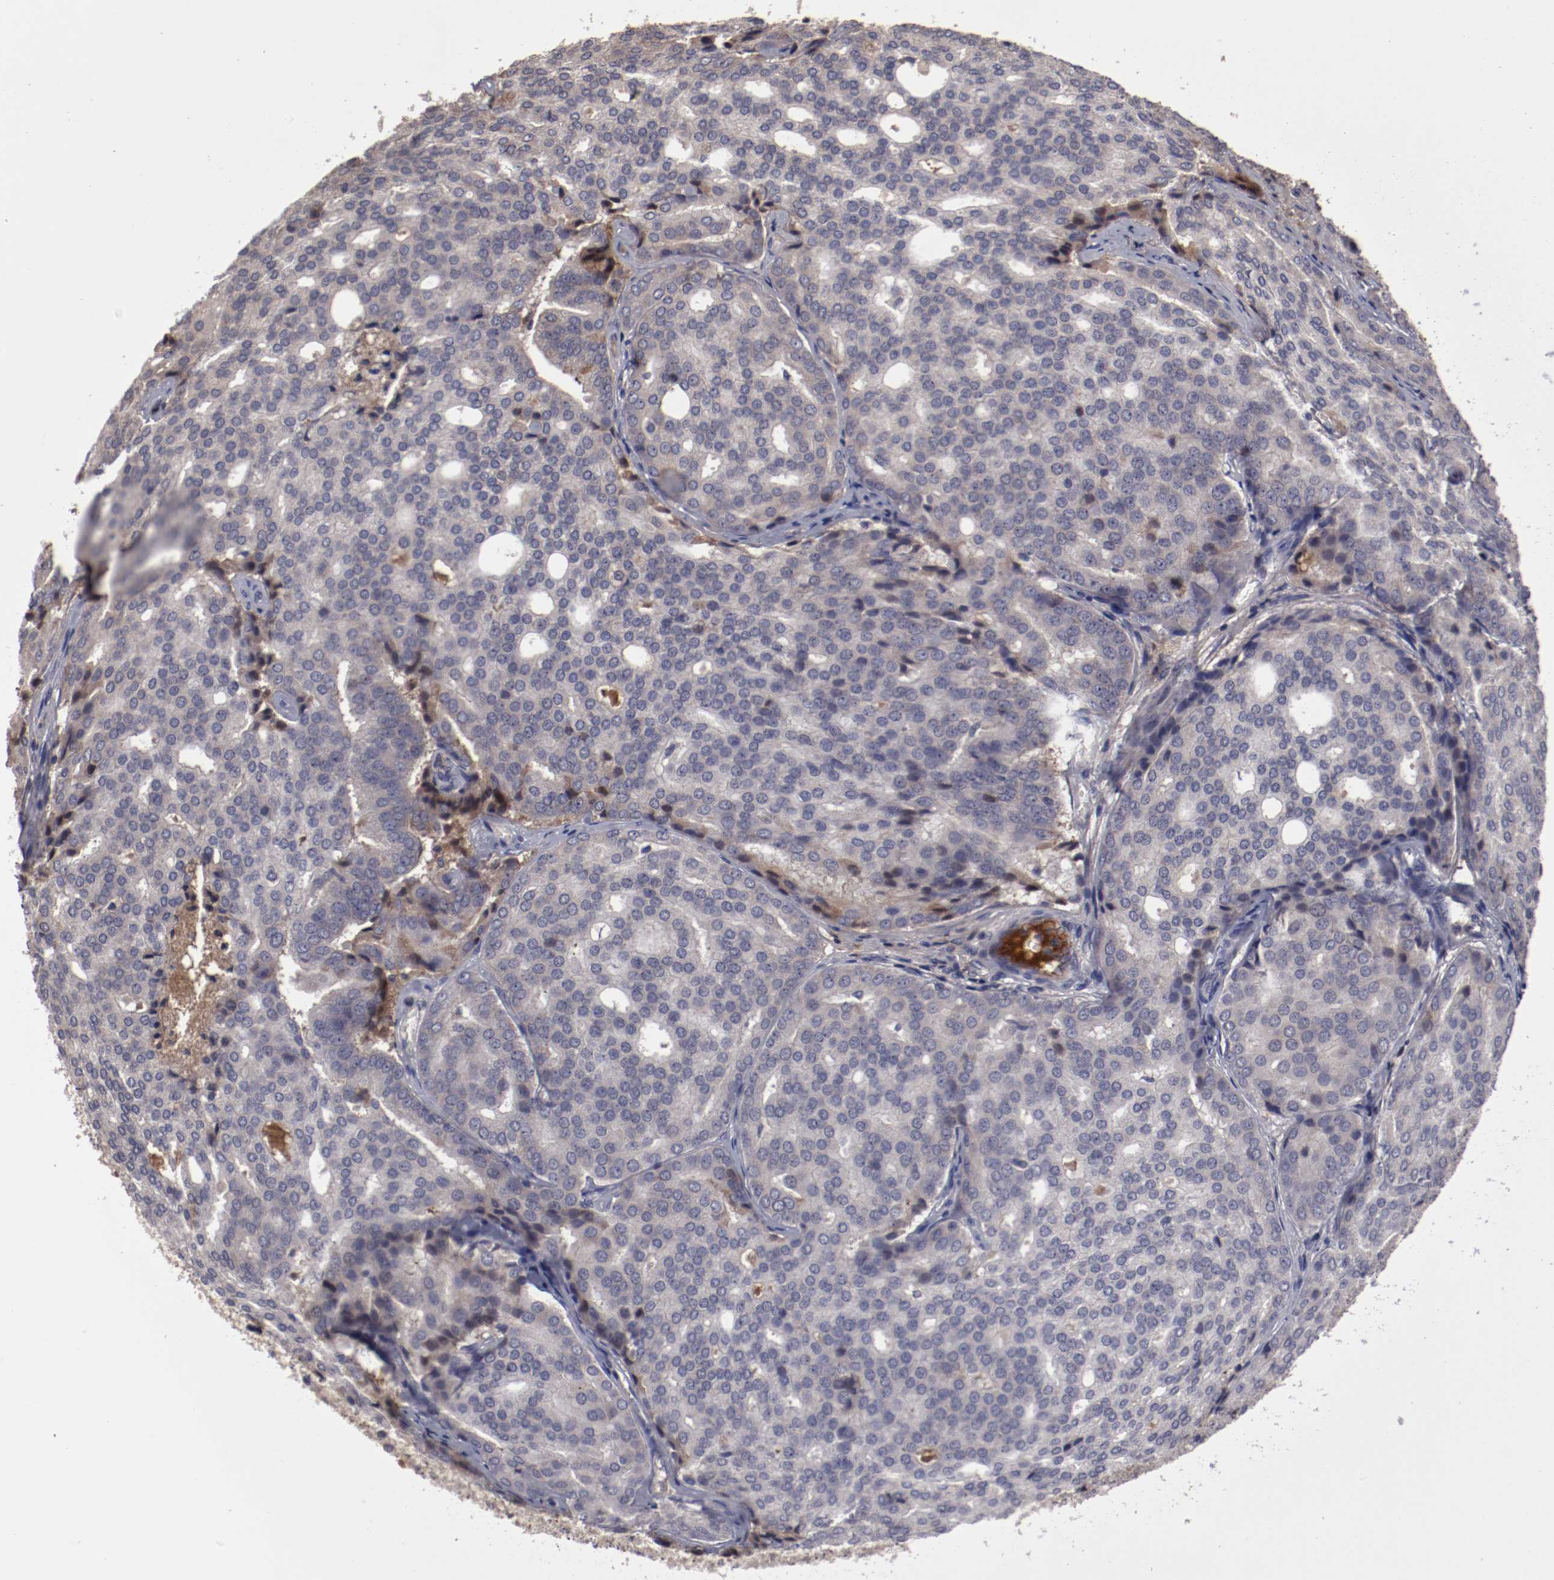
{"staining": {"intensity": "negative", "quantity": "none", "location": "none"}, "tissue": "prostate cancer", "cell_type": "Tumor cells", "image_type": "cancer", "snomed": [{"axis": "morphology", "description": "Adenocarcinoma, High grade"}, {"axis": "topography", "description": "Prostate"}], "caption": "The photomicrograph shows no staining of tumor cells in adenocarcinoma (high-grade) (prostate).", "gene": "CP", "patient": {"sex": "male", "age": 64}}